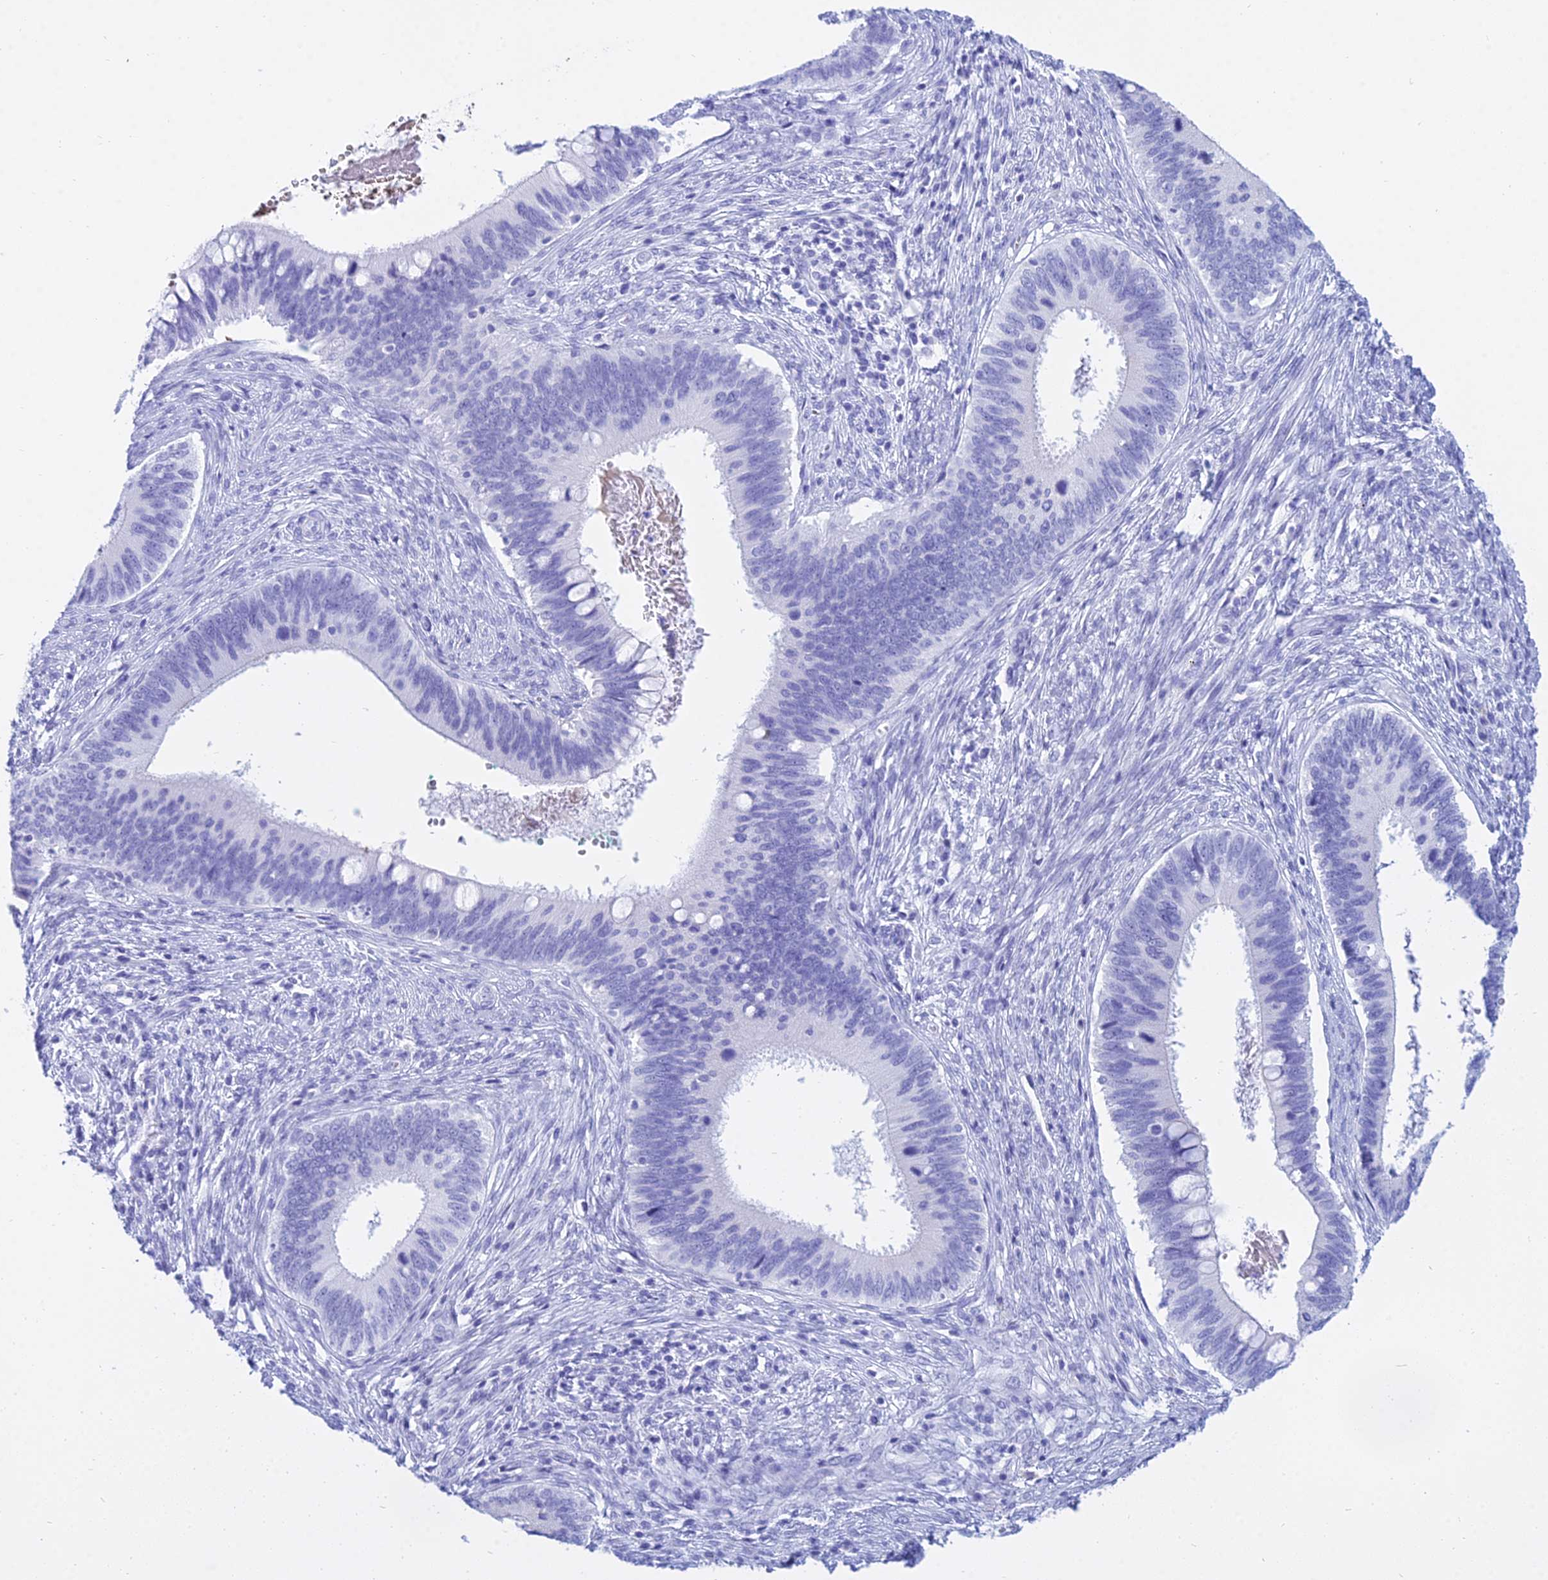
{"staining": {"intensity": "negative", "quantity": "none", "location": "none"}, "tissue": "cervical cancer", "cell_type": "Tumor cells", "image_type": "cancer", "snomed": [{"axis": "morphology", "description": "Adenocarcinoma, NOS"}, {"axis": "topography", "description": "Cervix"}], "caption": "Cervical cancer (adenocarcinoma) stained for a protein using immunohistochemistry reveals no positivity tumor cells.", "gene": "PATE4", "patient": {"sex": "female", "age": 42}}